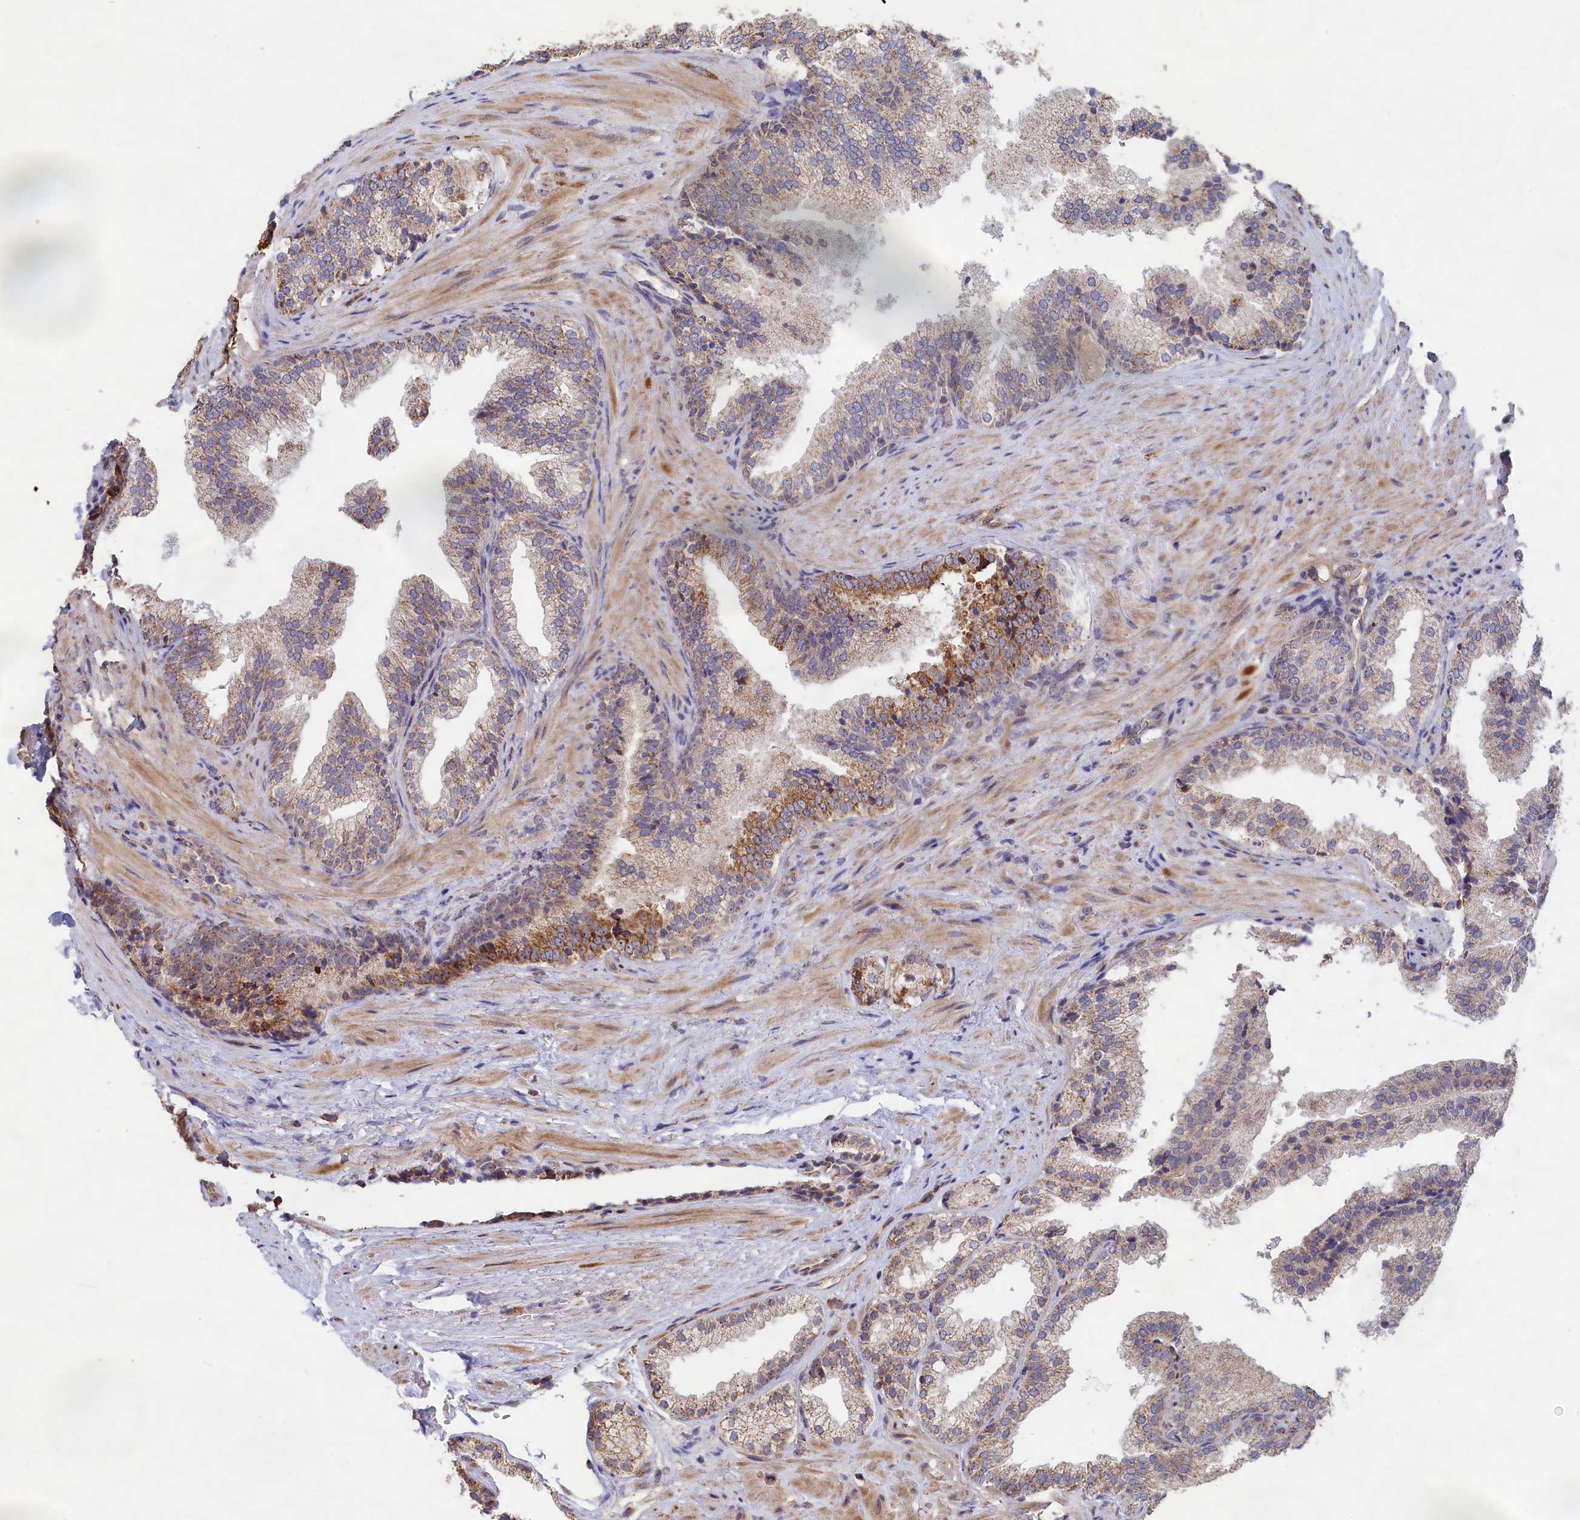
{"staining": {"intensity": "moderate", "quantity": "25%-75%", "location": "cytoplasmic/membranous"}, "tissue": "prostate", "cell_type": "Glandular cells", "image_type": "normal", "snomed": [{"axis": "morphology", "description": "Normal tissue, NOS"}, {"axis": "topography", "description": "Prostate"}], "caption": "Moderate cytoplasmic/membranous positivity is seen in about 25%-75% of glandular cells in normal prostate.", "gene": "ENSG00000269825", "patient": {"sex": "male", "age": 76}}